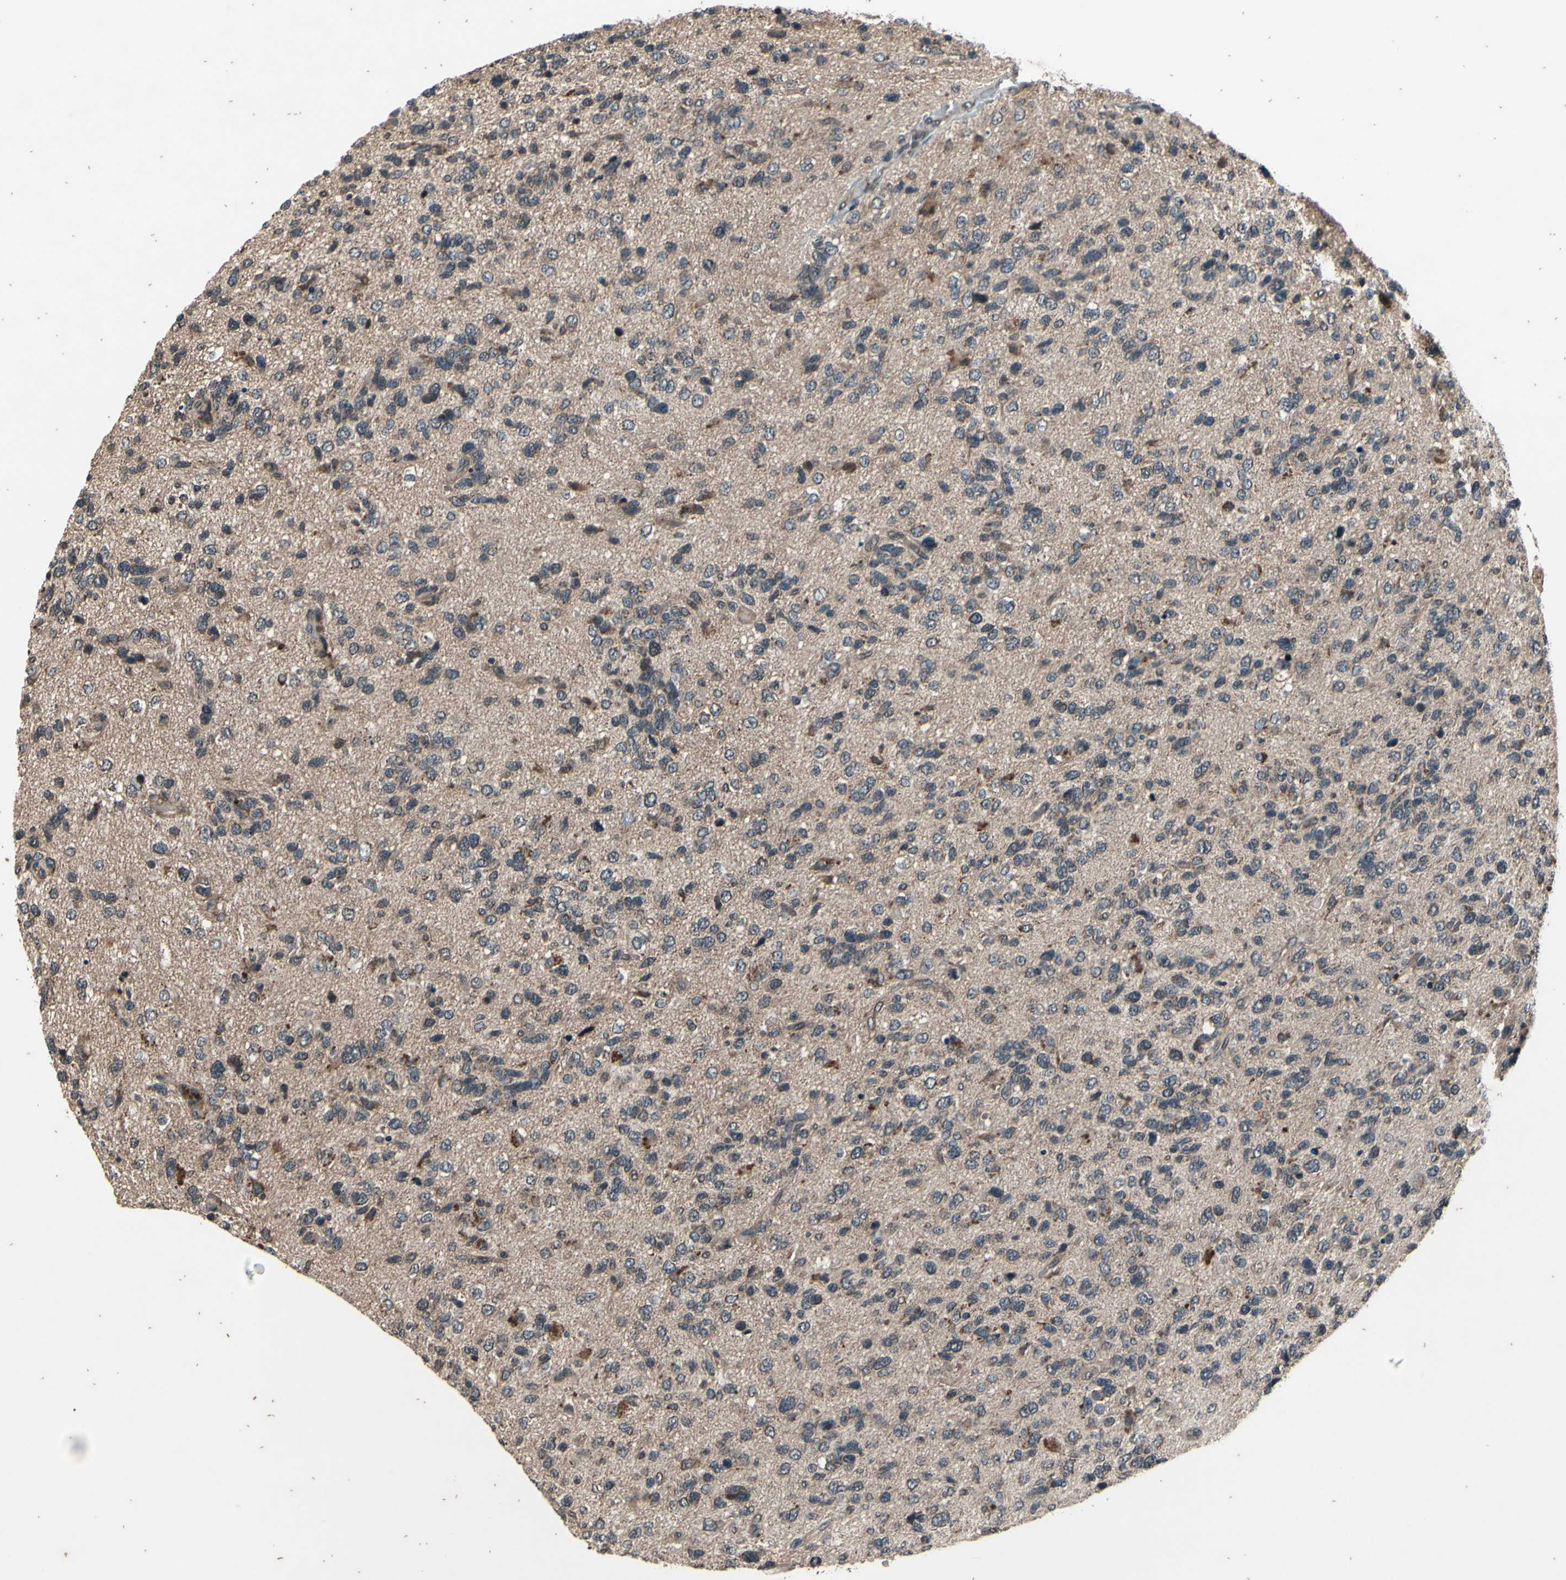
{"staining": {"intensity": "moderate", "quantity": "<25%", "location": "cytoplasmic/membranous"}, "tissue": "glioma", "cell_type": "Tumor cells", "image_type": "cancer", "snomed": [{"axis": "morphology", "description": "Glioma, malignant, High grade"}, {"axis": "topography", "description": "Brain"}], "caption": "Protein positivity by IHC shows moderate cytoplasmic/membranous positivity in approximately <25% of tumor cells in high-grade glioma (malignant). (DAB = brown stain, brightfield microscopy at high magnification).", "gene": "MBTPS2", "patient": {"sex": "female", "age": 58}}